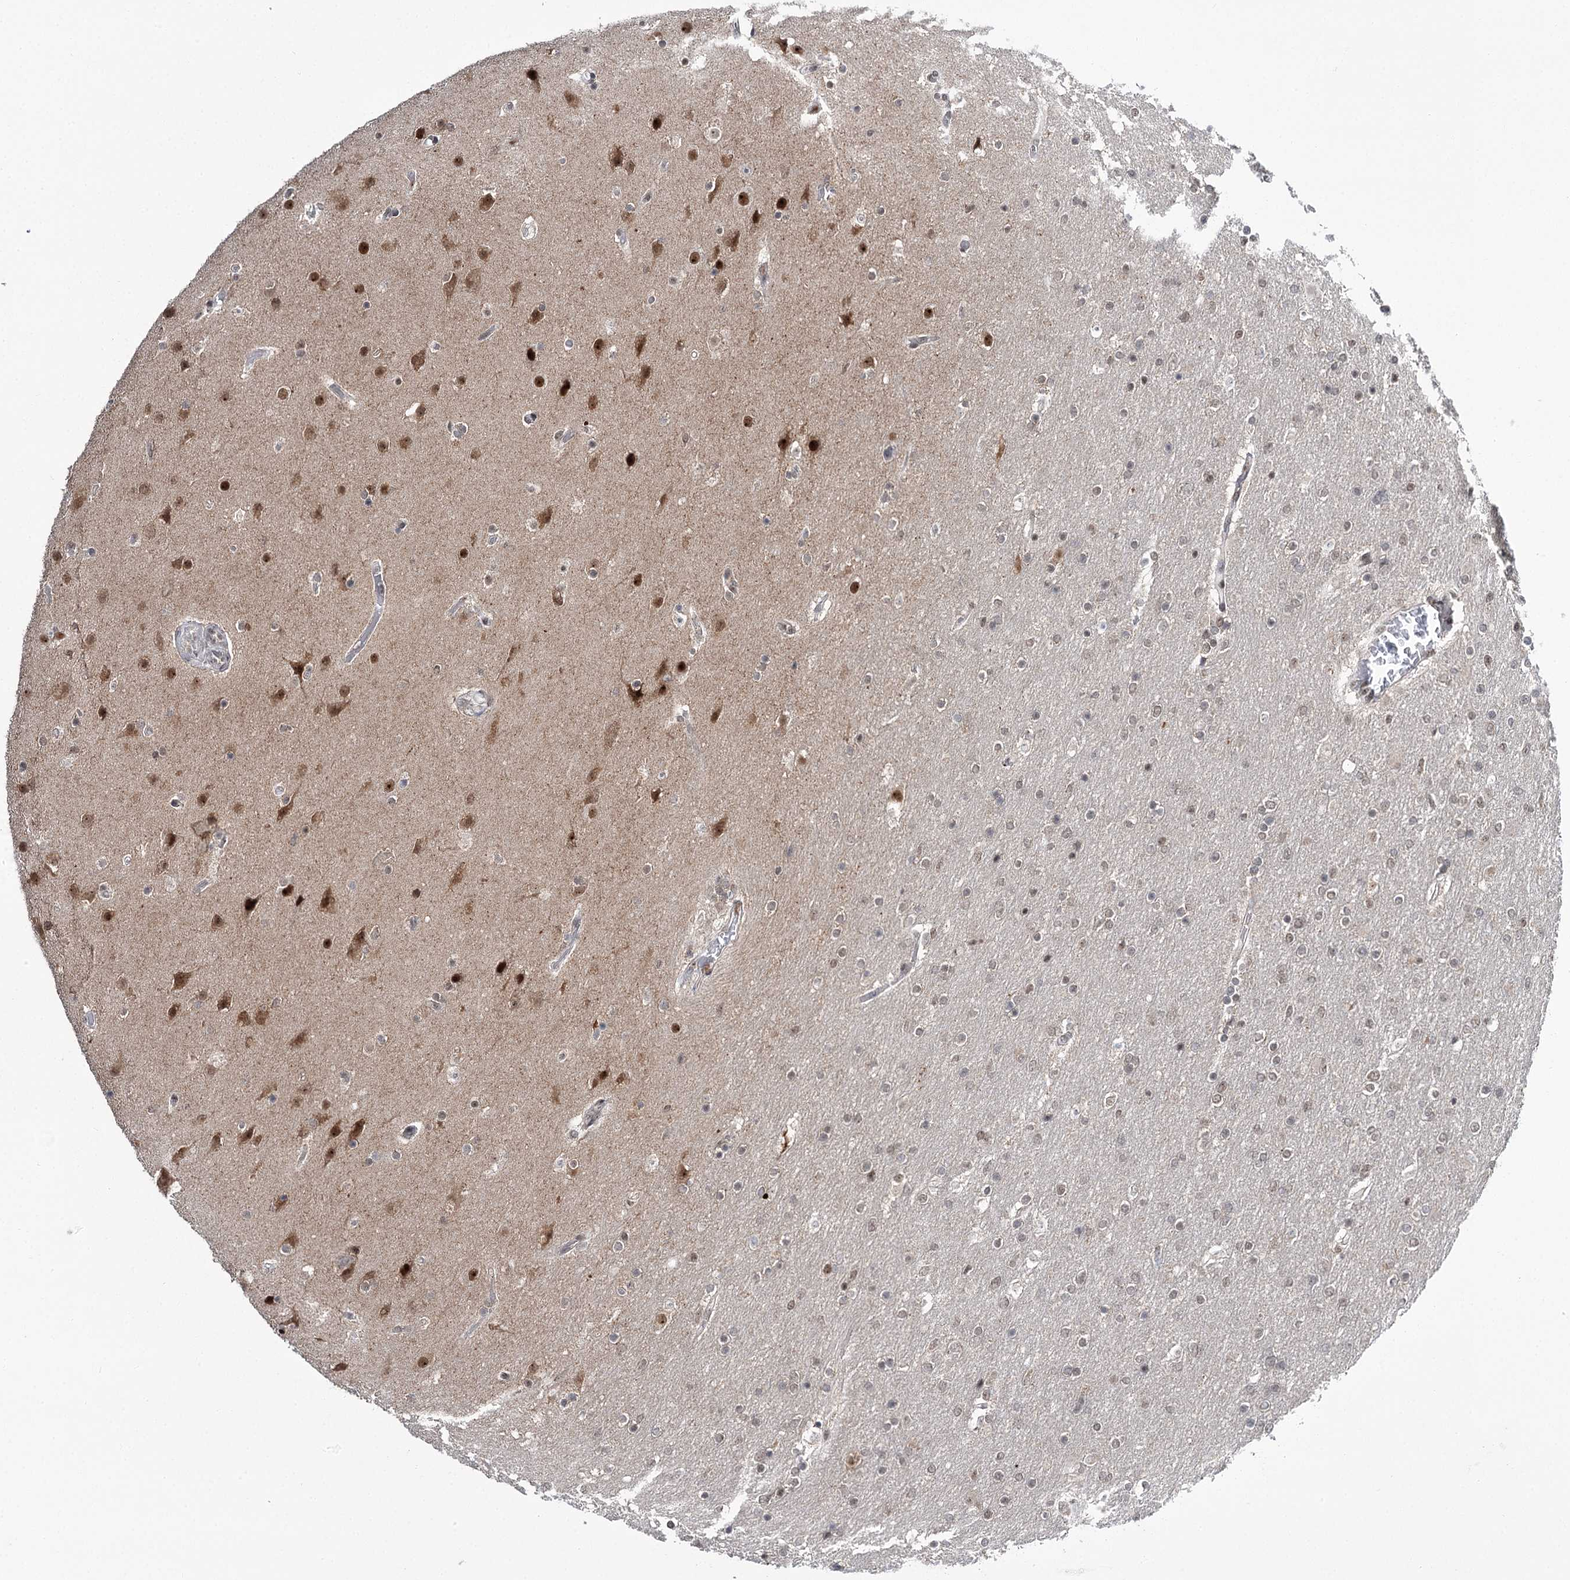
{"staining": {"intensity": "weak", "quantity": "<25%", "location": "nuclear"}, "tissue": "glioma", "cell_type": "Tumor cells", "image_type": "cancer", "snomed": [{"axis": "morphology", "description": "Glioma, malignant, High grade"}, {"axis": "topography", "description": "Cerebral cortex"}], "caption": "IHC micrograph of glioma stained for a protein (brown), which shows no staining in tumor cells.", "gene": "ERCC3", "patient": {"sex": "female", "age": 36}}